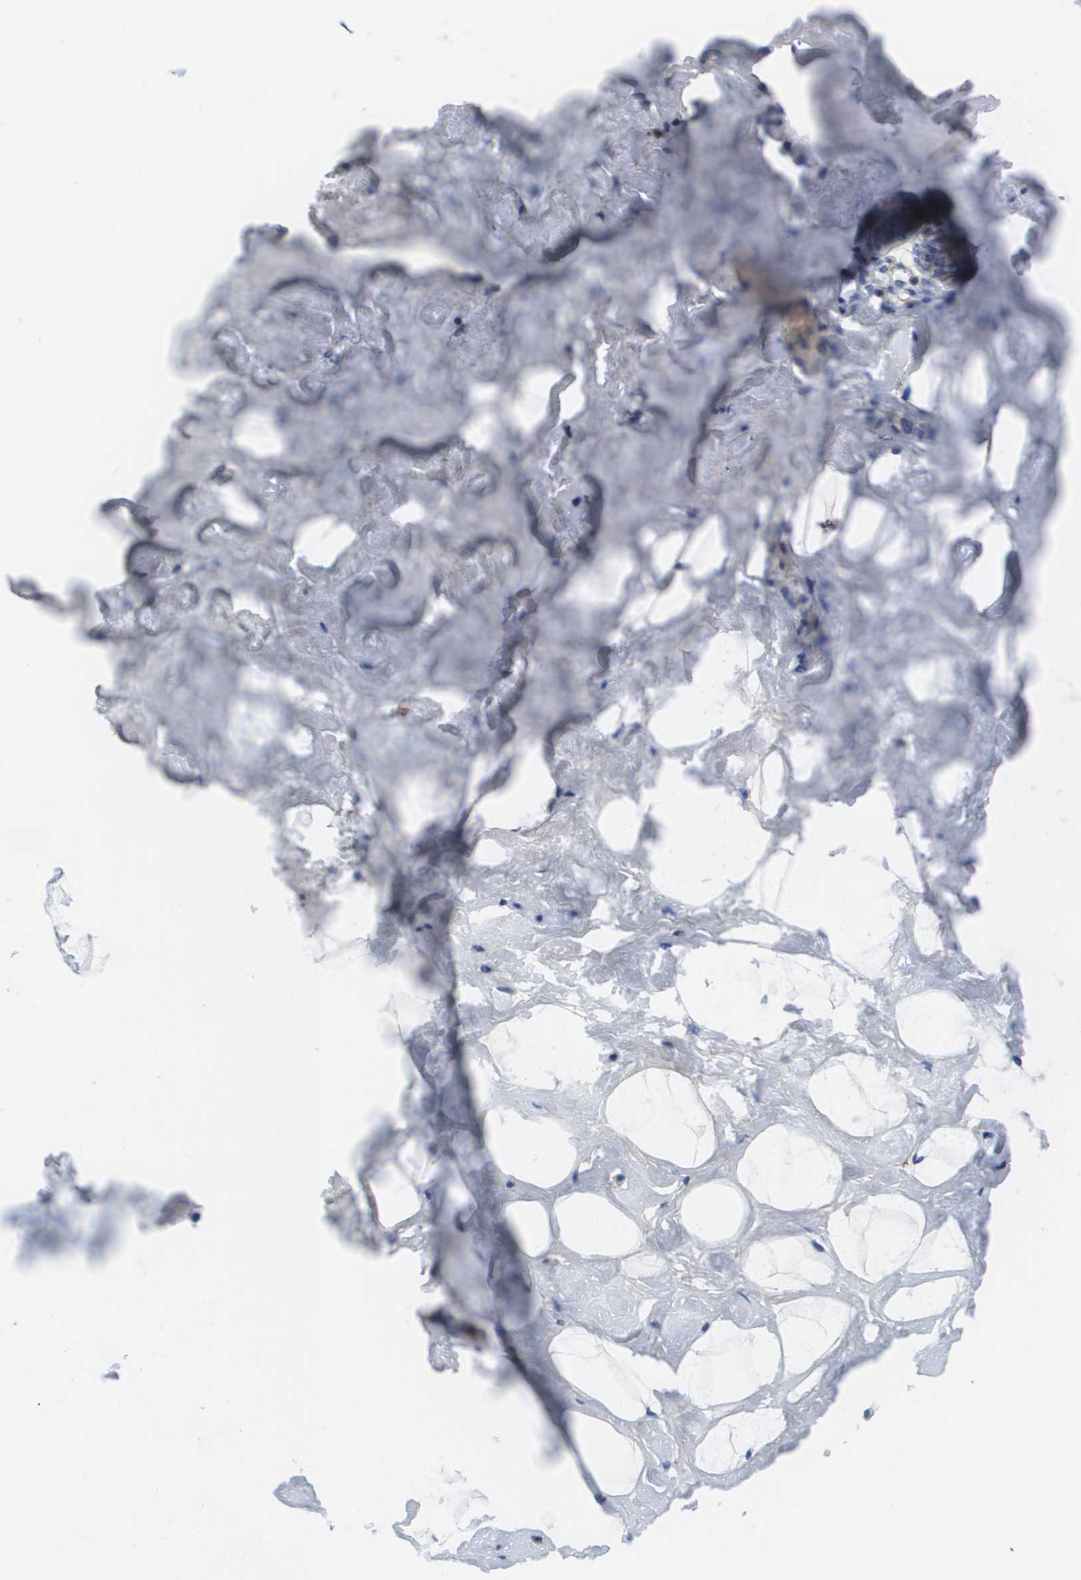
{"staining": {"intensity": "negative", "quantity": "none", "location": "none"}, "tissue": "breast", "cell_type": "Adipocytes", "image_type": "normal", "snomed": [{"axis": "morphology", "description": "Normal tissue, NOS"}, {"axis": "topography", "description": "Breast"}], "caption": "A high-resolution histopathology image shows immunohistochemistry (IHC) staining of normal breast, which displays no significant staining in adipocytes.", "gene": "SERPINC1", "patient": {"sex": "female", "age": 23}}